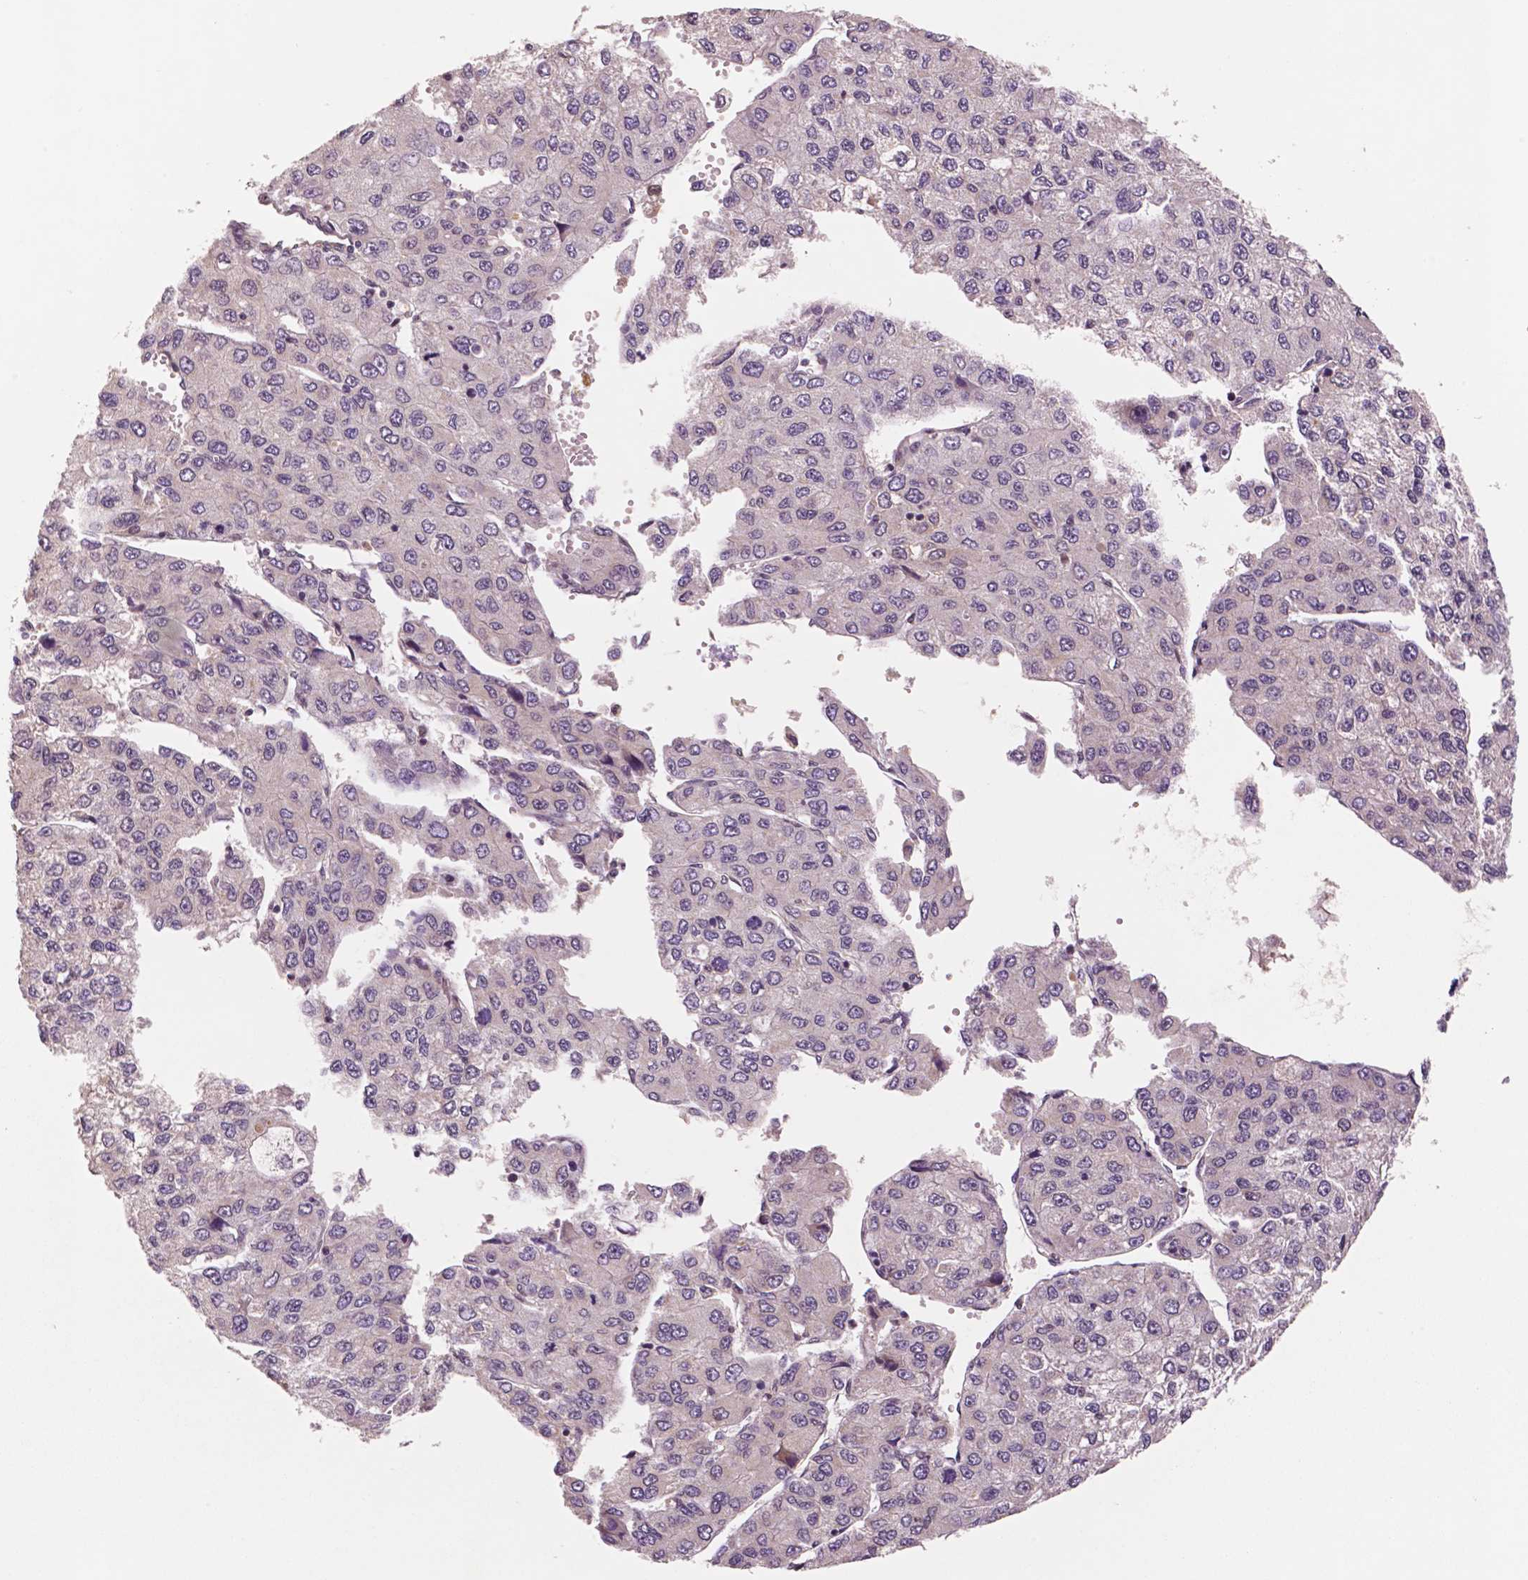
{"staining": {"intensity": "negative", "quantity": "none", "location": "none"}, "tissue": "liver cancer", "cell_type": "Tumor cells", "image_type": "cancer", "snomed": [{"axis": "morphology", "description": "Carcinoma, Hepatocellular, NOS"}, {"axis": "topography", "description": "Liver"}], "caption": "This is an IHC histopathology image of hepatocellular carcinoma (liver). There is no positivity in tumor cells.", "gene": "STAT3", "patient": {"sex": "female", "age": 66}}